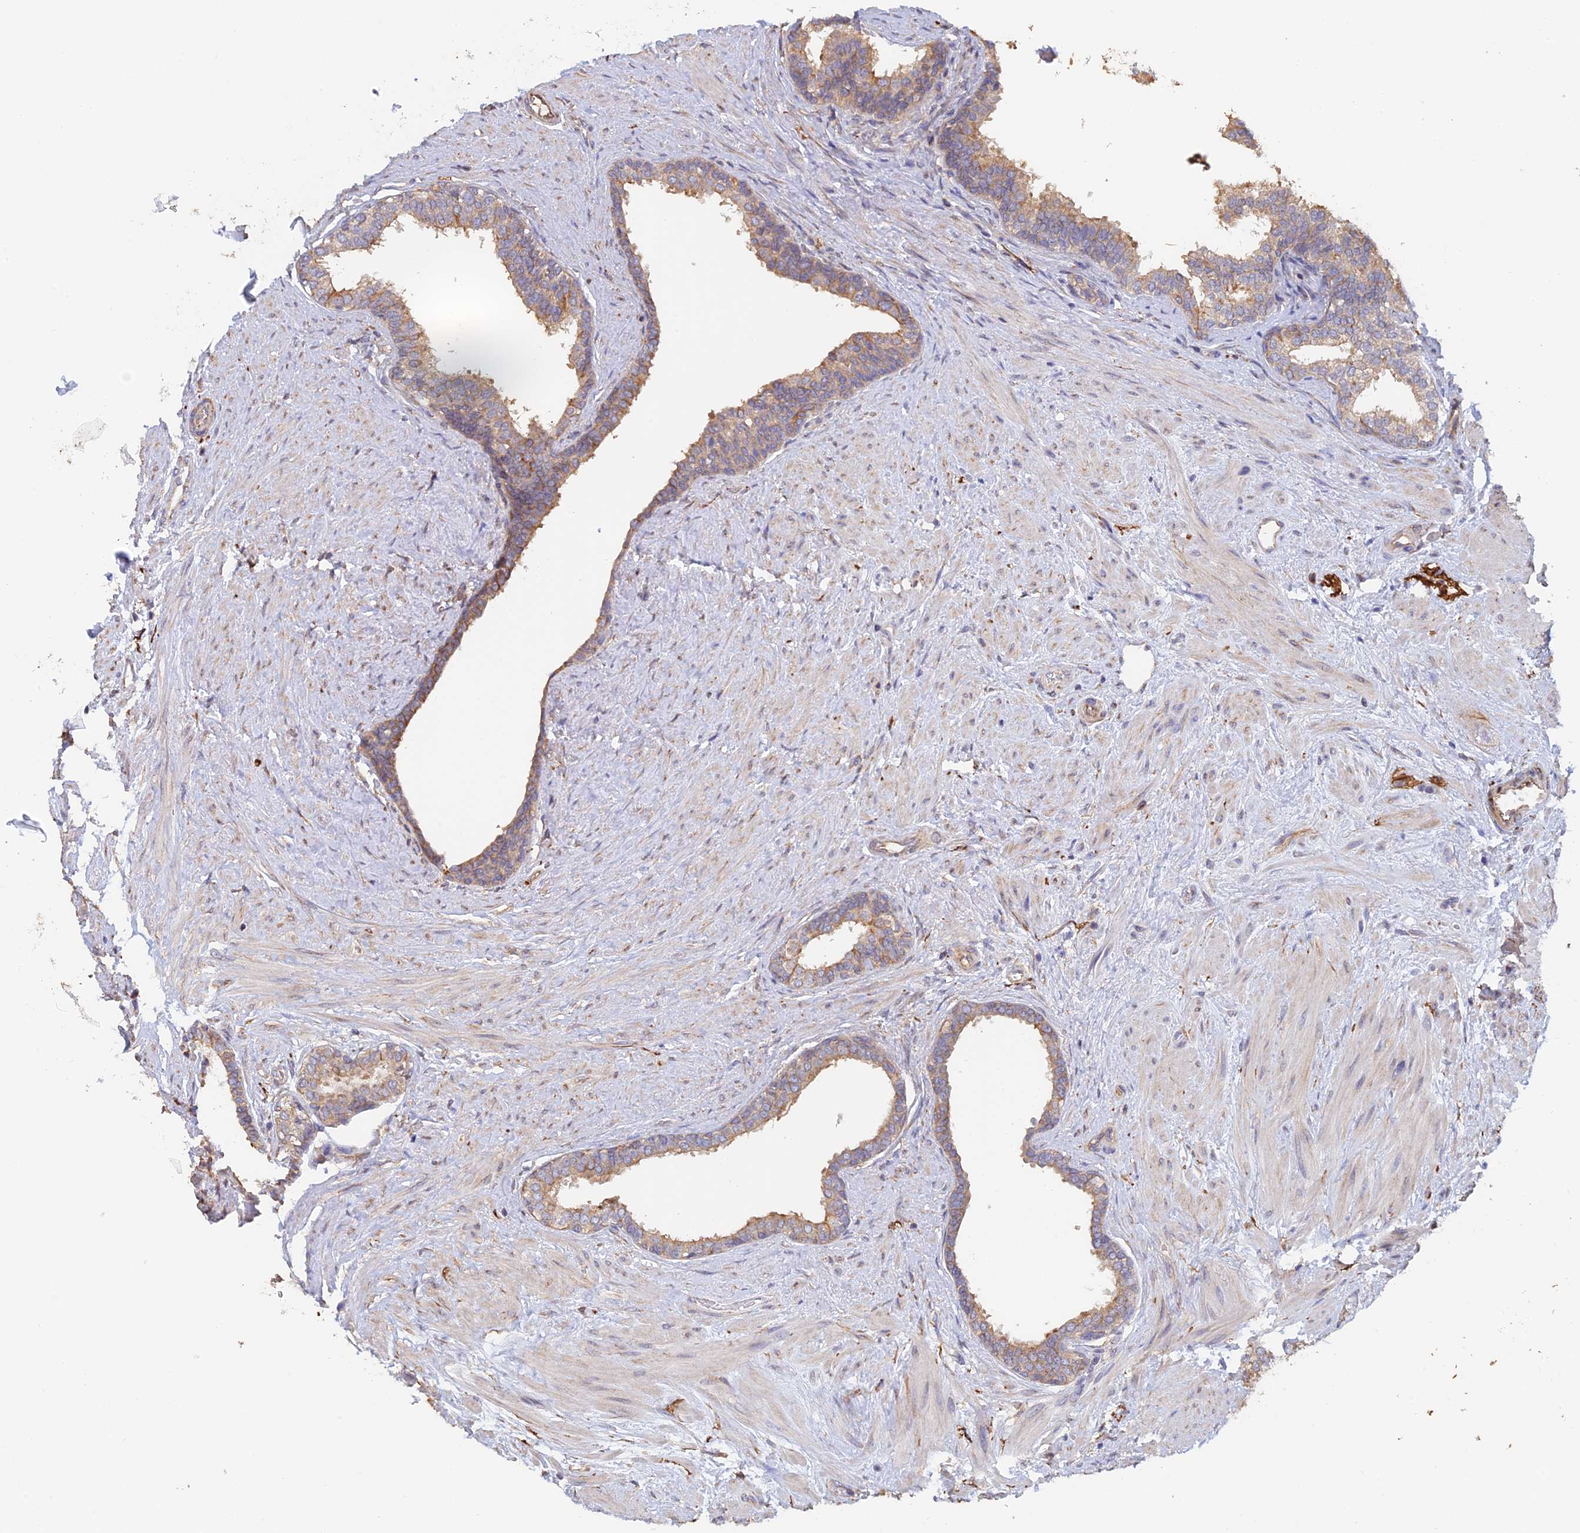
{"staining": {"intensity": "moderate", "quantity": "25%-75%", "location": "cytoplasmic/membranous"}, "tissue": "prostate", "cell_type": "Glandular cells", "image_type": "normal", "snomed": [{"axis": "morphology", "description": "Normal tissue, NOS"}, {"axis": "topography", "description": "Prostate"}], "caption": "About 25%-75% of glandular cells in benign prostate reveal moderate cytoplasmic/membranous protein staining as visualized by brown immunohistochemical staining.", "gene": "WBP11", "patient": {"sex": "male", "age": 57}}